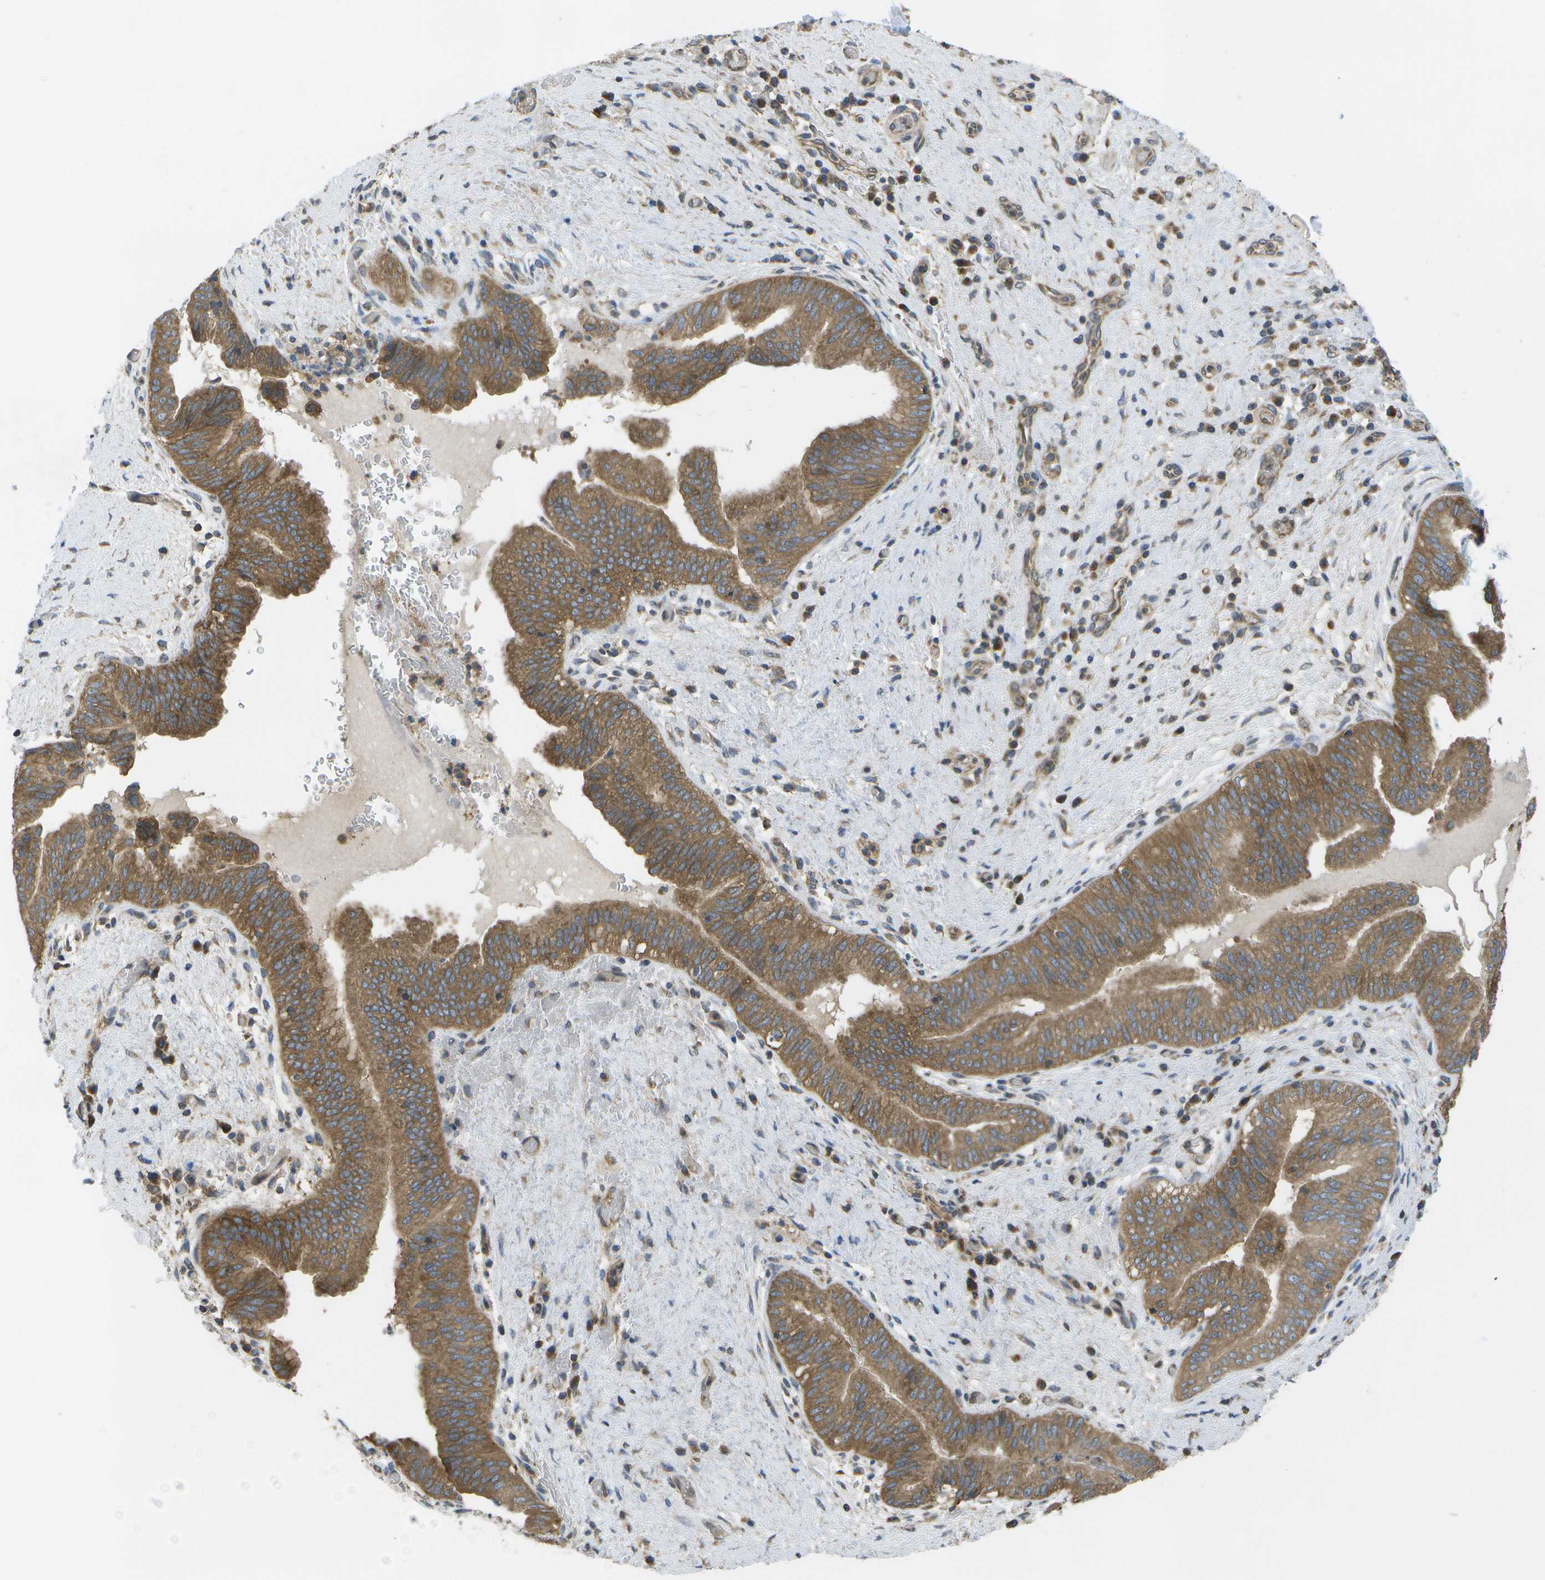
{"staining": {"intensity": "moderate", "quantity": ">75%", "location": "cytoplasmic/membranous"}, "tissue": "liver cancer", "cell_type": "Tumor cells", "image_type": "cancer", "snomed": [{"axis": "morphology", "description": "Cholangiocarcinoma"}, {"axis": "topography", "description": "Liver"}], "caption": "IHC (DAB (3,3'-diaminobenzidine)) staining of liver cancer (cholangiocarcinoma) demonstrates moderate cytoplasmic/membranous protein staining in about >75% of tumor cells.", "gene": "DPM3", "patient": {"sex": "female", "age": 38}}